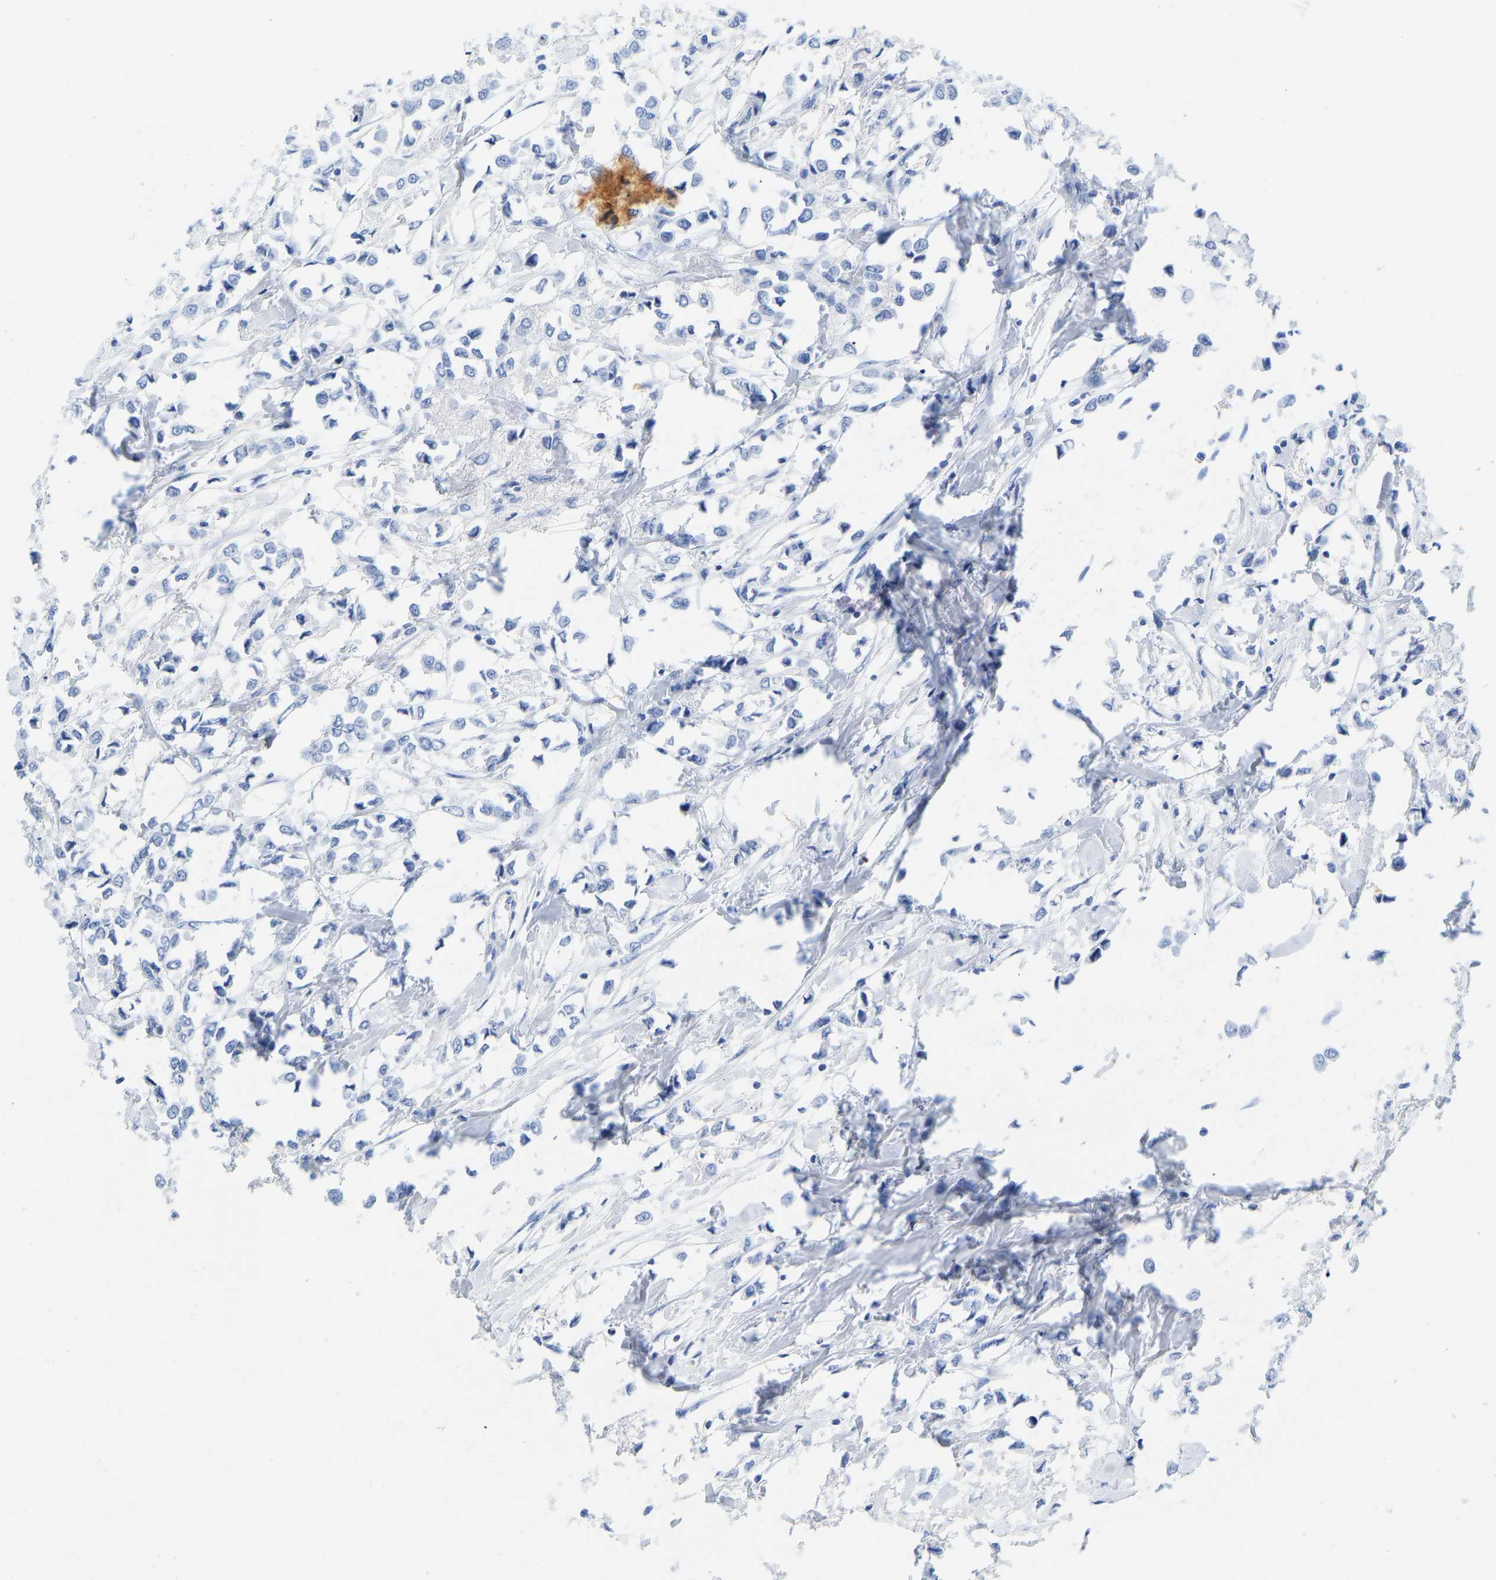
{"staining": {"intensity": "negative", "quantity": "none", "location": "none"}, "tissue": "breast cancer", "cell_type": "Tumor cells", "image_type": "cancer", "snomed": [{"axis": "morphology", "description": "Lobular carcinoma"}, {"axis": "topography", "description": "Breast"}], "caption": "Human breast cancer (lobular carcinoma) stained for a protein using IHC displays no staining in tumor cells.", "gene": "ELMO2", "patient": {"sex": "female", "age": 51}}